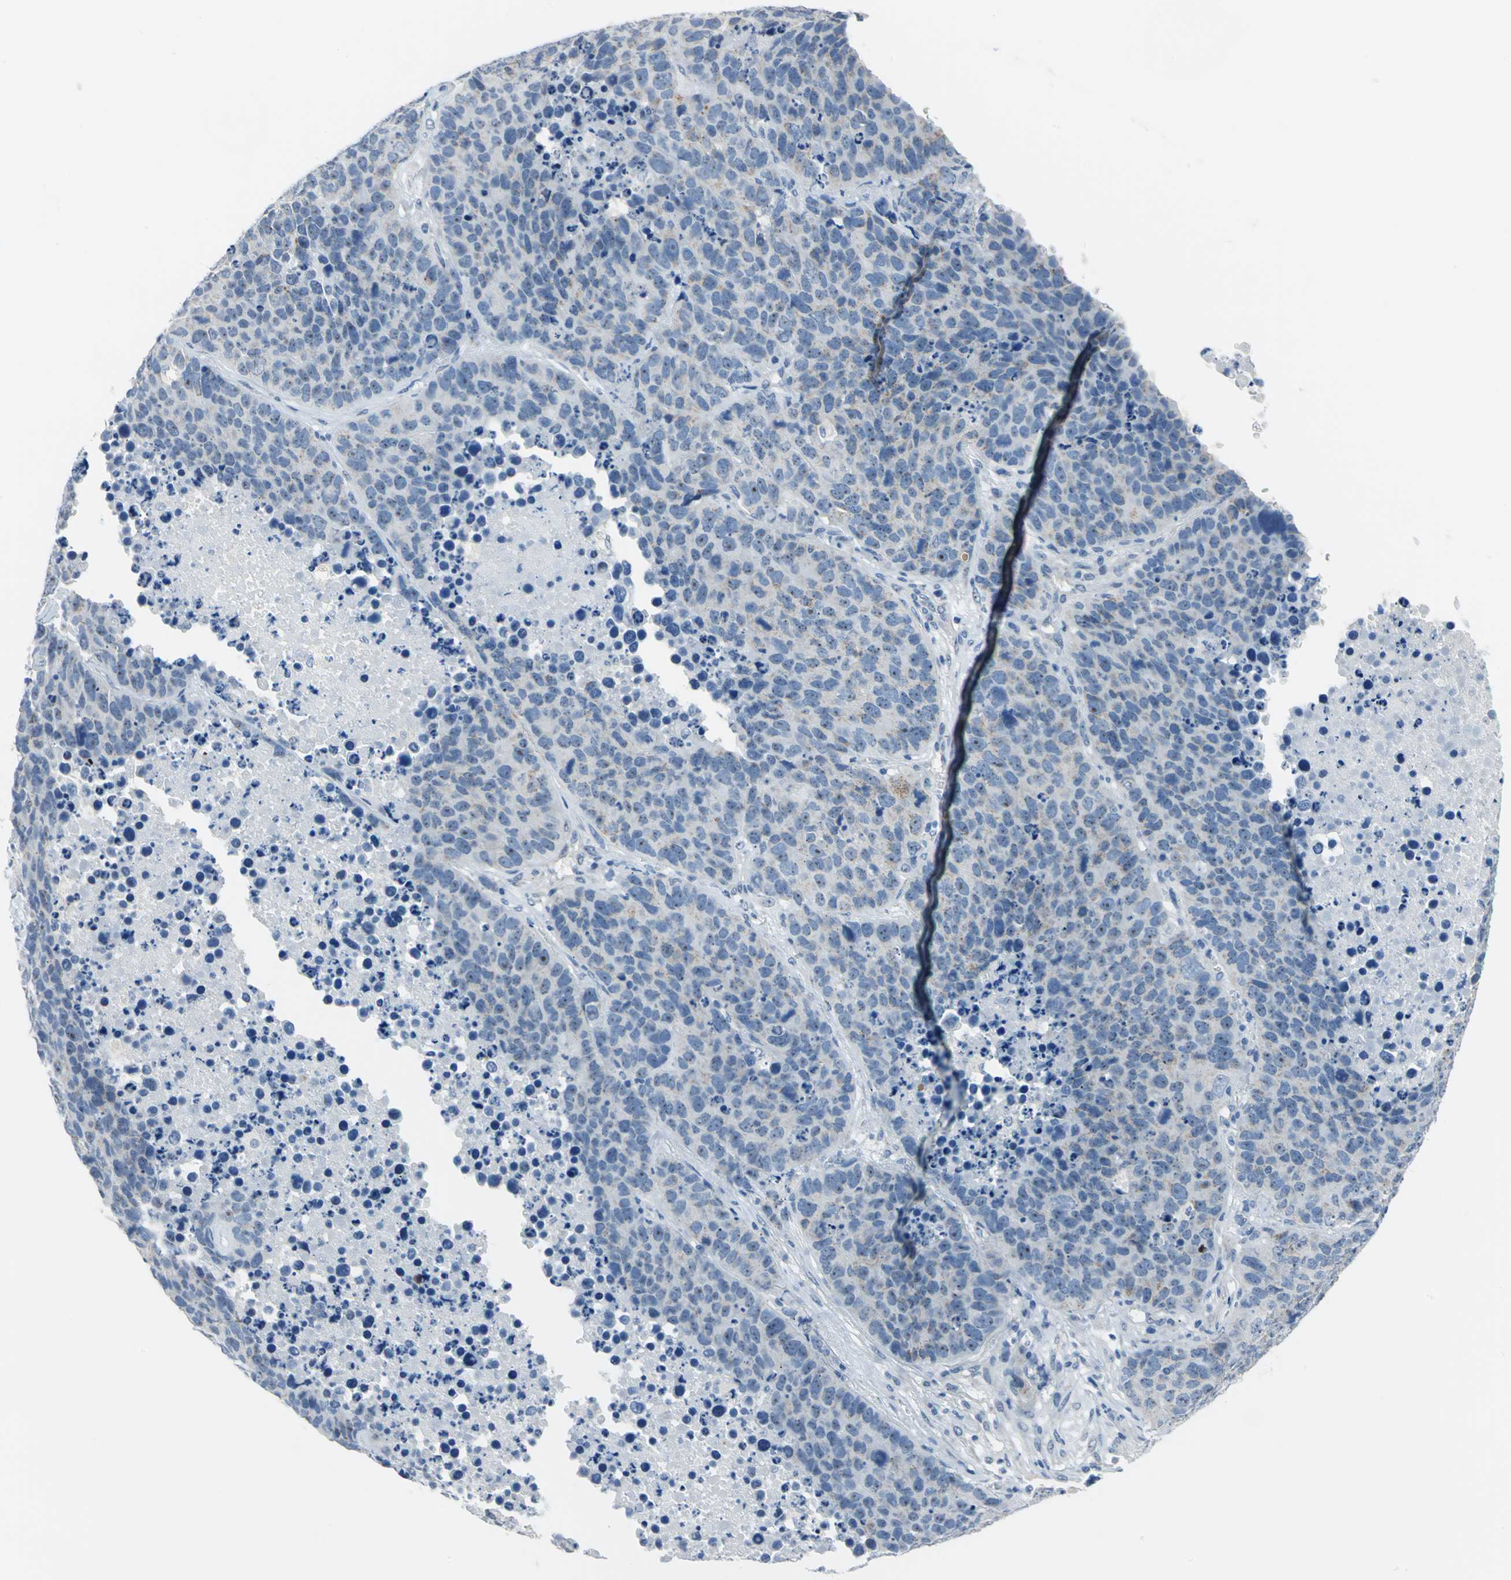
{"staining": {"intensity": "negative", "quantity": "none", "location": "none"}, "tissue": "carcinoid", "cell_type": "Tumor cells", "image_type": "cancer", "snomed": [{"axis": "morphology", "description": "Carcinoid, malignant, NOS"}, {"axis": "topography", "description": "Lung"}], "caption": "There is no significant staining in tumor cells of carcinoid (malignant).", "gene": "MUC4", "patient": {"sex": "male", "age": 60}}